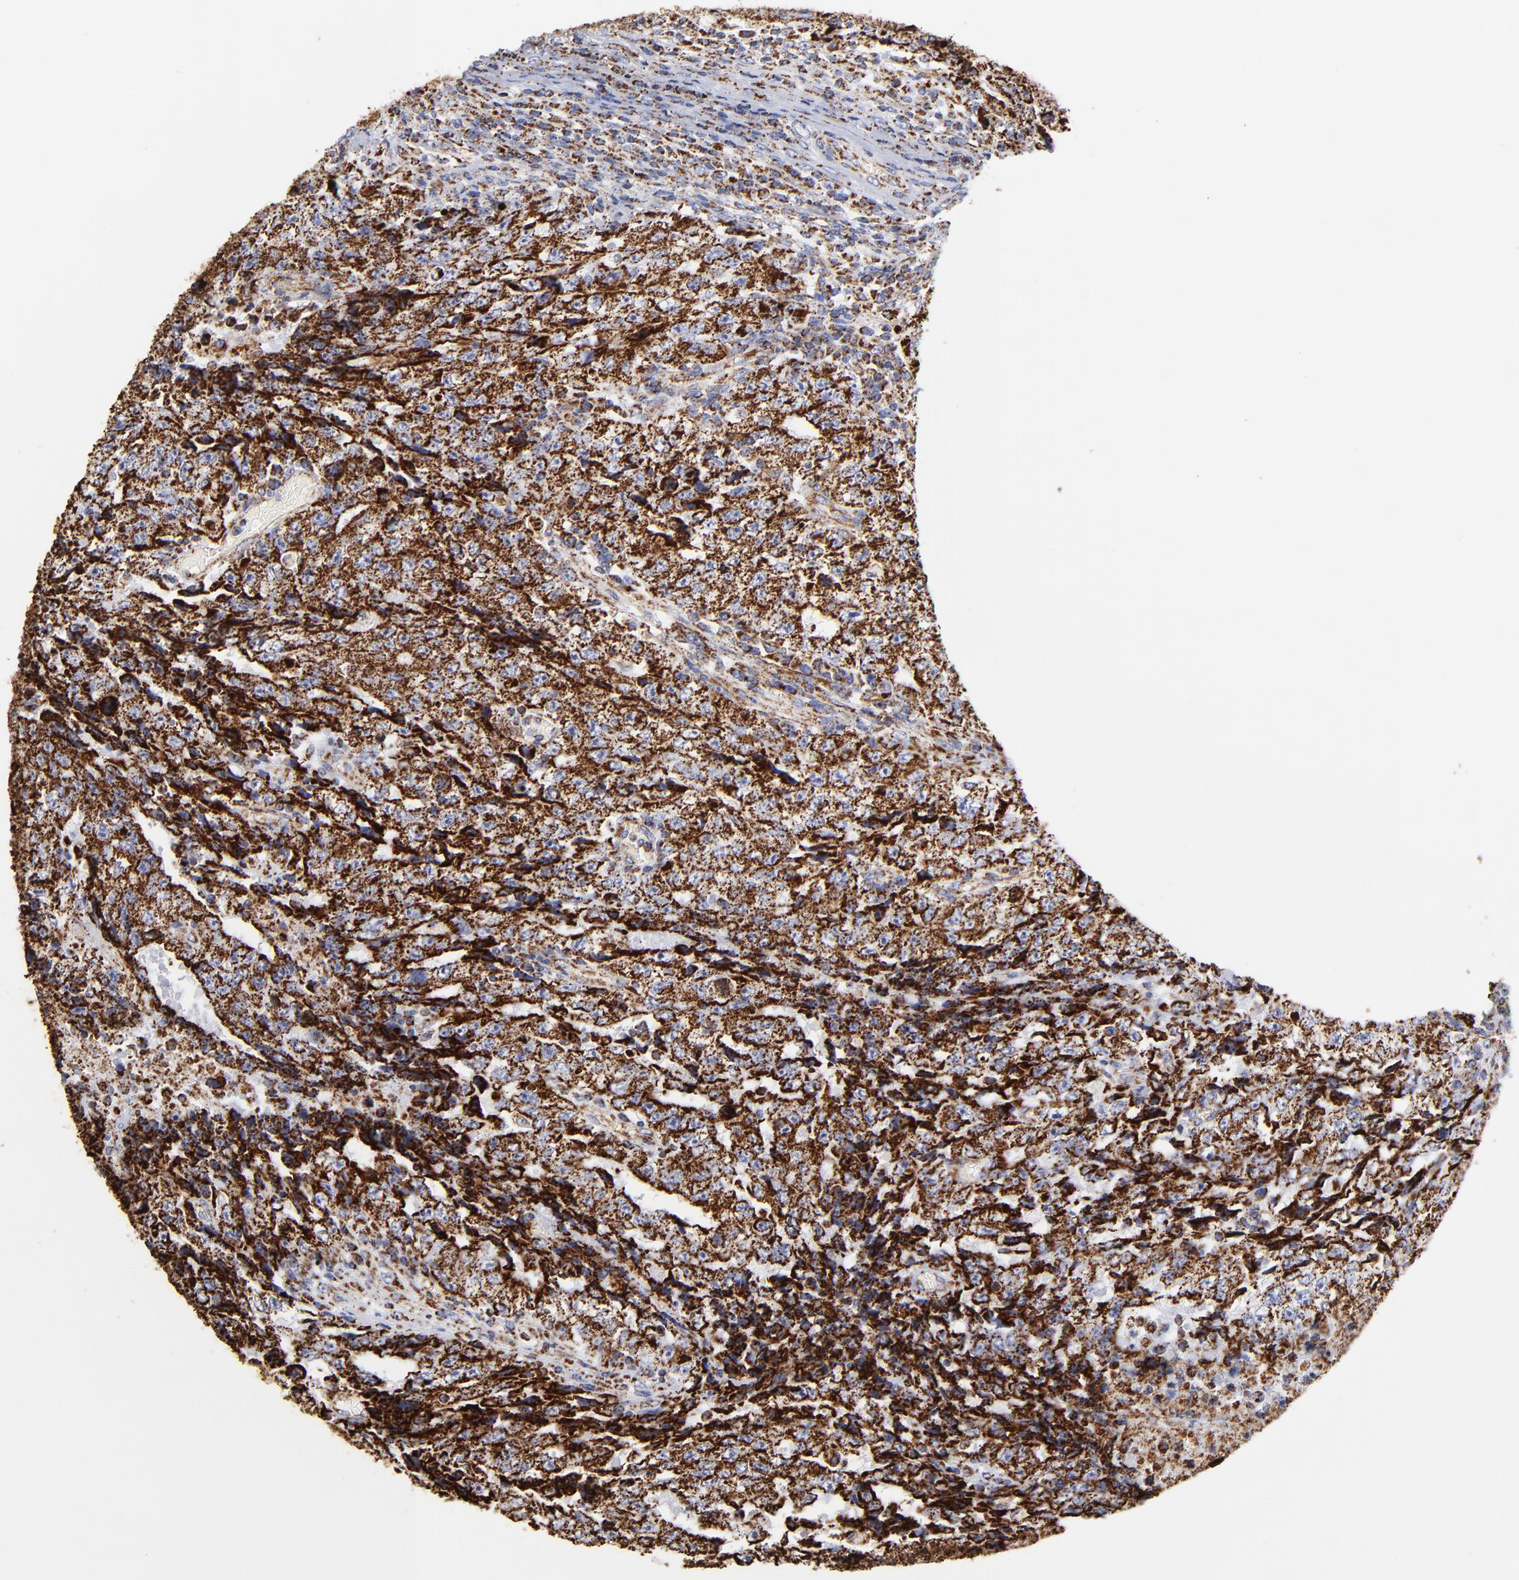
{"staining": {"intensity": "strong", "quantity": ">75%", "location": "cytoplasmic/membranous"}, "tissue": "testis cancer", "cell_type": "Tumor cells", "image_type": "cancer", "snomed": [{"axis": "morphology", "description": "Necrosis, NOS"}, {"axis": "morphology", "description": "Carcinoma, Embryonal, NOS"}, {"axis": "topography", "description": "Testis"}], "caption": "Approximately >75% of tumor cells in human embryonal carcinoma (testis) show strong cytoplasmic/membranous protein staining as visualized by brown immunohistochemical staining.", "gene": "PHB1", "patient": {"sex": "male", "age": 19}}